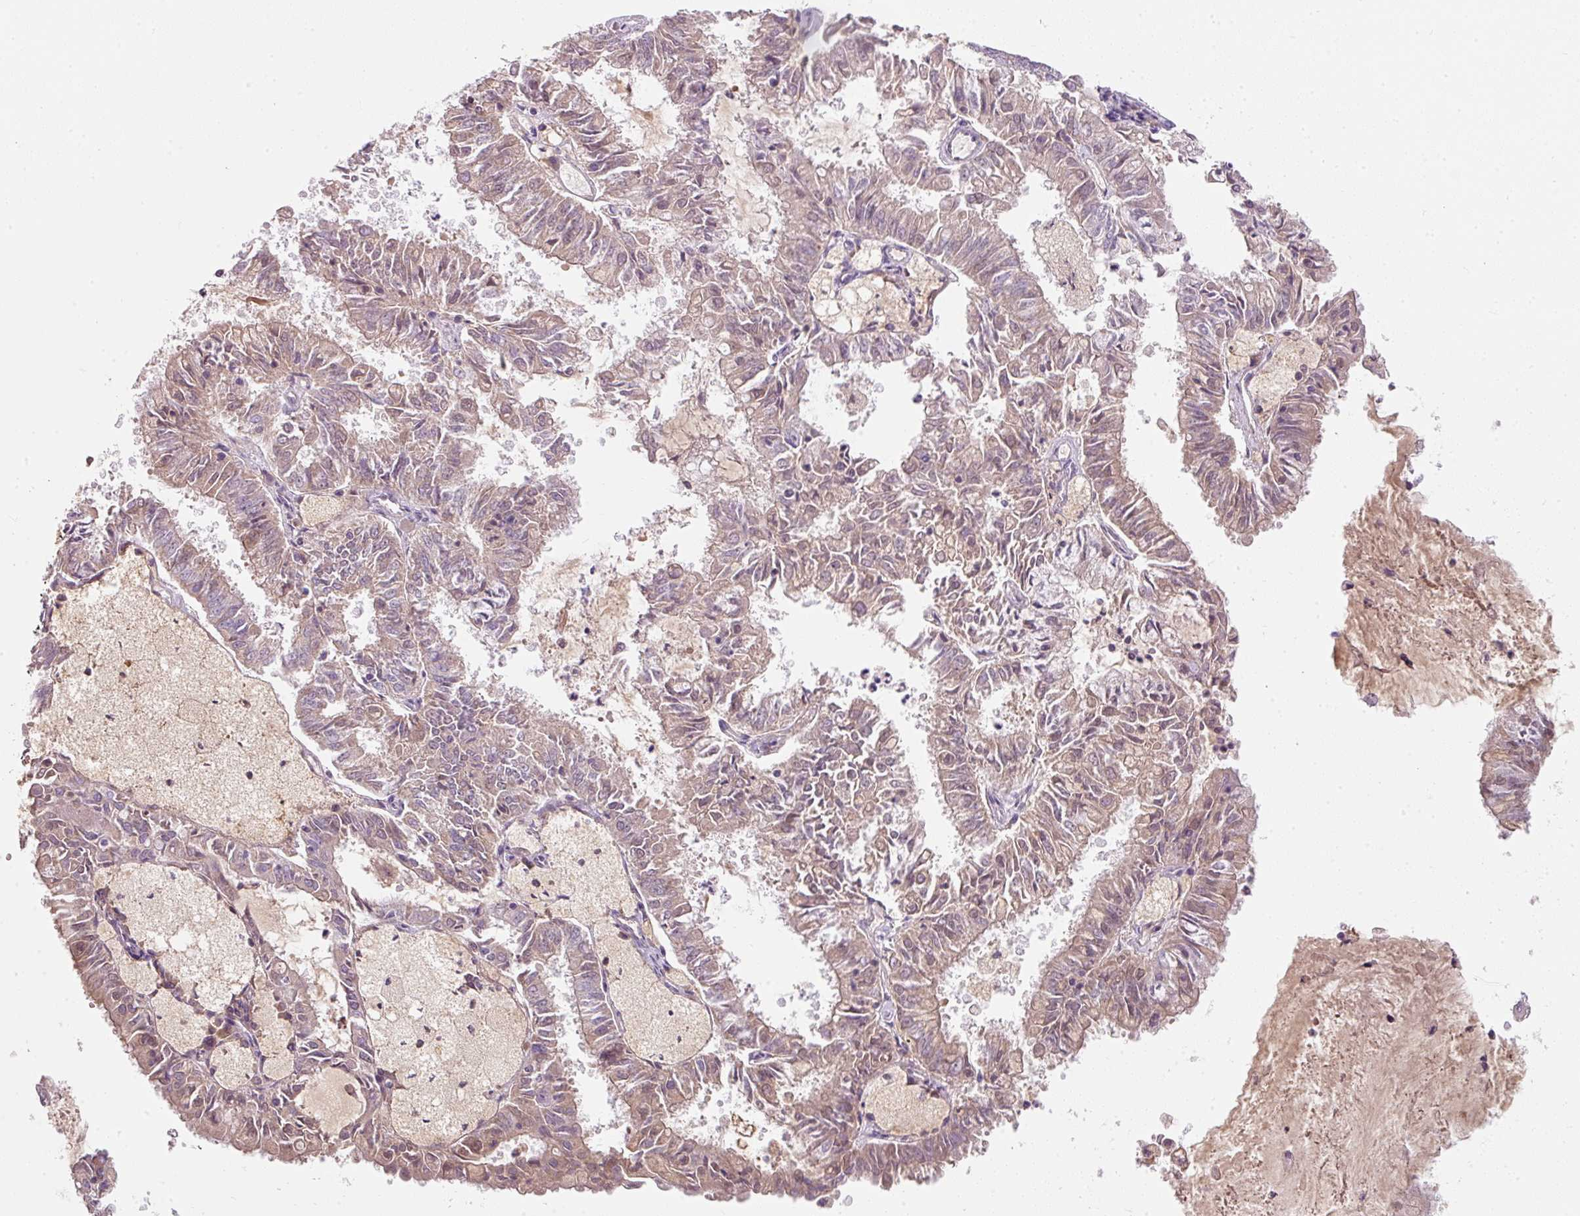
{"staining": {"intensity": "weak", "quantity": ">75%", "location": "cytoplasmic/membranous,nuclear"}, "tissue": "endometrial cancer", "cell_type": "Tumor cells", "image_type": "cancer", "snomed": [{"axis": "morphology", "description": "Adenocarcinoma, NOS"}, {"axis": "topography", "description": "Endometrium"}], "caption": "Immunohistochemistry histopathology image of neoplastic tissue: endometrial cancer (adenocarcinoma) stained using immunohistochemistry (IHC) reveals low levels of weak protein expression localized specifically in the cytoplasmic/membranous and nuclear of tumor cells, appearing as a cytoplasmic/membranous and nuclear brown color.", "gene": "TMEM37", "patient": {"sex": "female", "age": 57}}